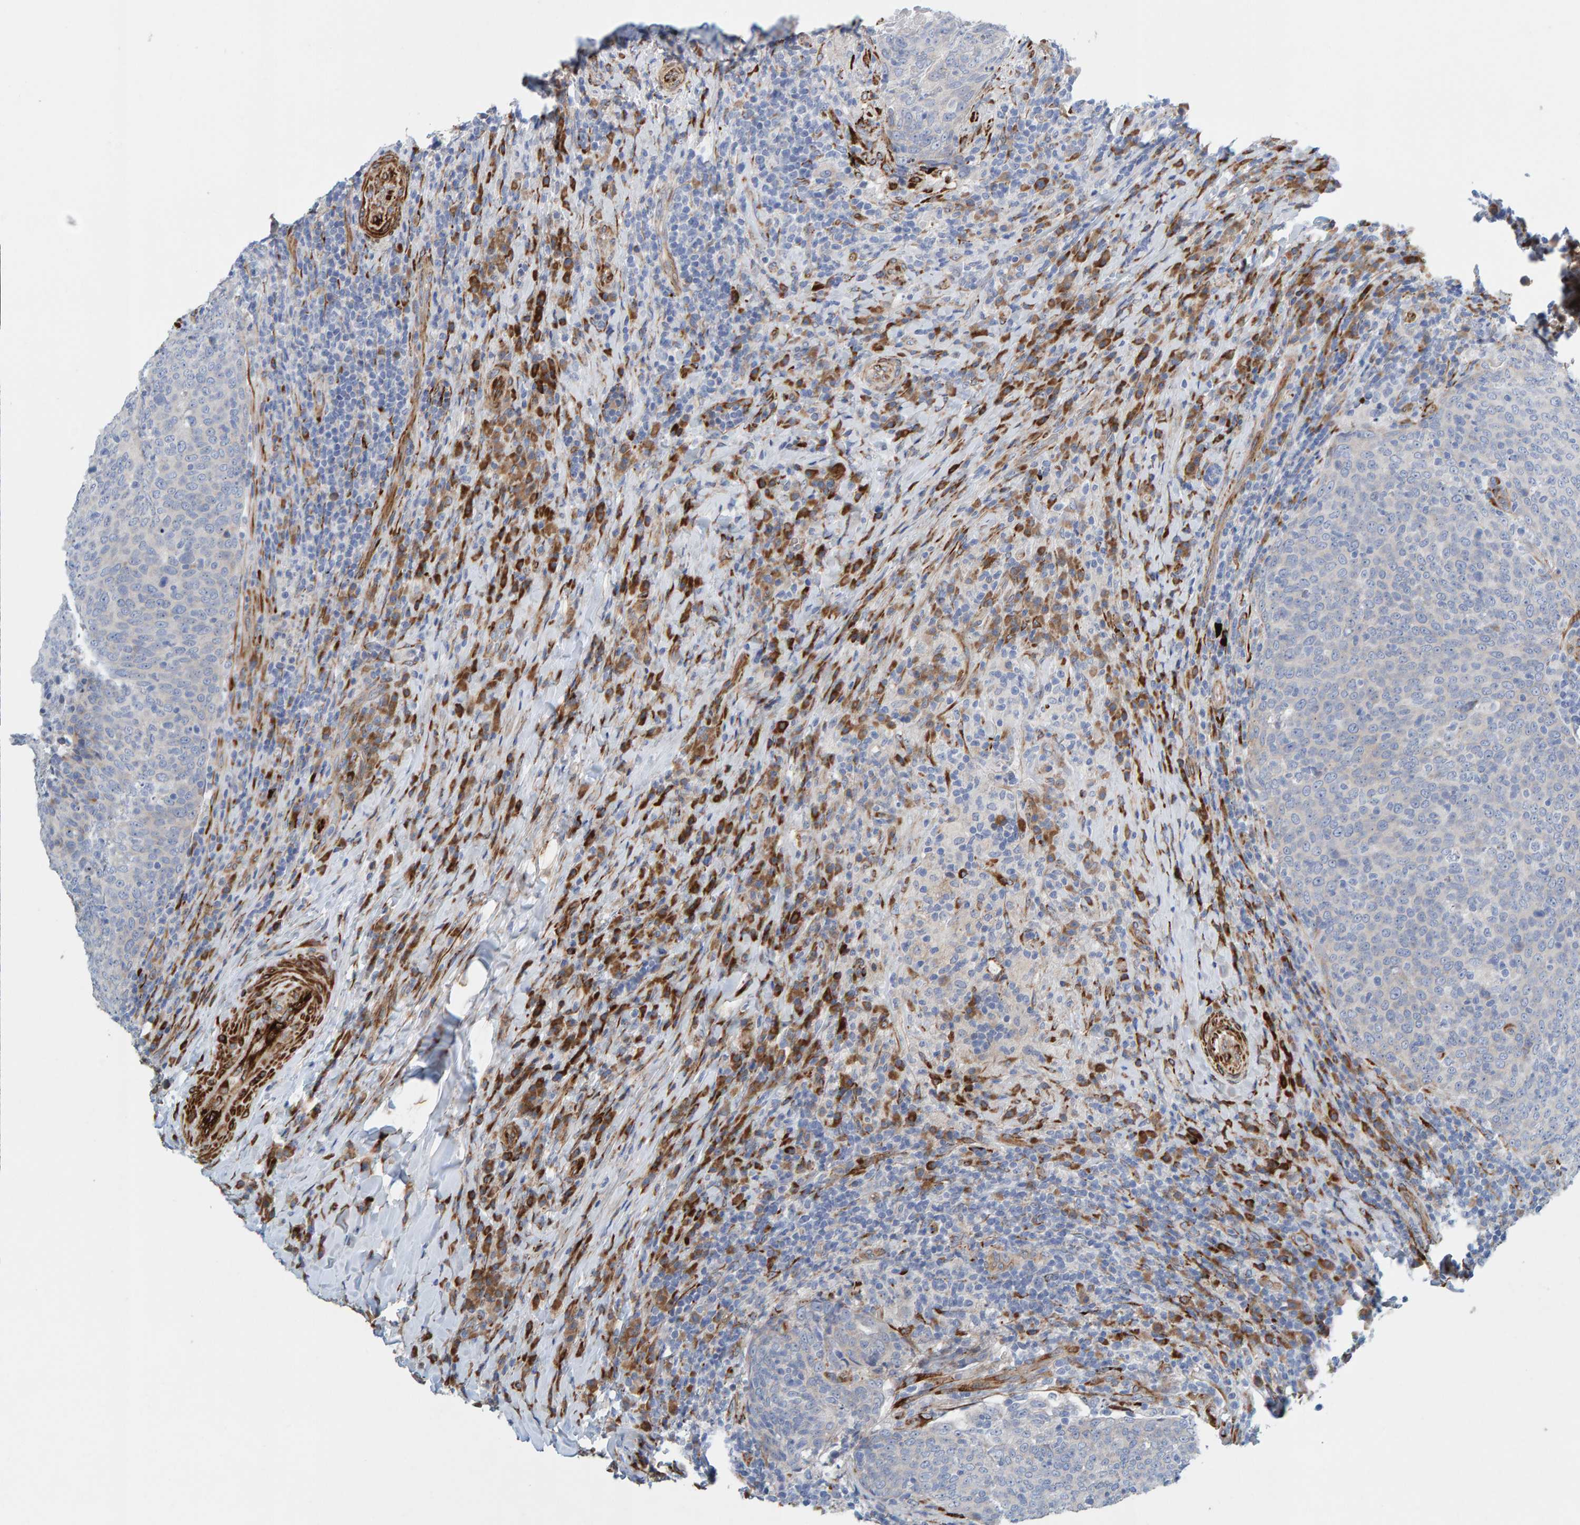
{"staining": {"intensity": "negative", "quantity": "none", "location": "none"}, "tissue": "head and neck cancer", "cell_type": "Tumor cells", "image_type": "cancer", "snomed": [{"axis": "morphology", "description": "Squamous cell carcinoma, NOS"}, {"axis": "morphology", "description": "Squamous cell carcinoma, metastatic, NOS"}, {"axis": "topography", "description": "Lymph node"}, {"axis": "topography", "description": "Head-Neck"}], "caption": "The image displays no staining of tumor cells in head and neck metastatic squamous cell carcinoma.", "gene": "MMP16", "patient": {"sex": "male", "age": 62}}